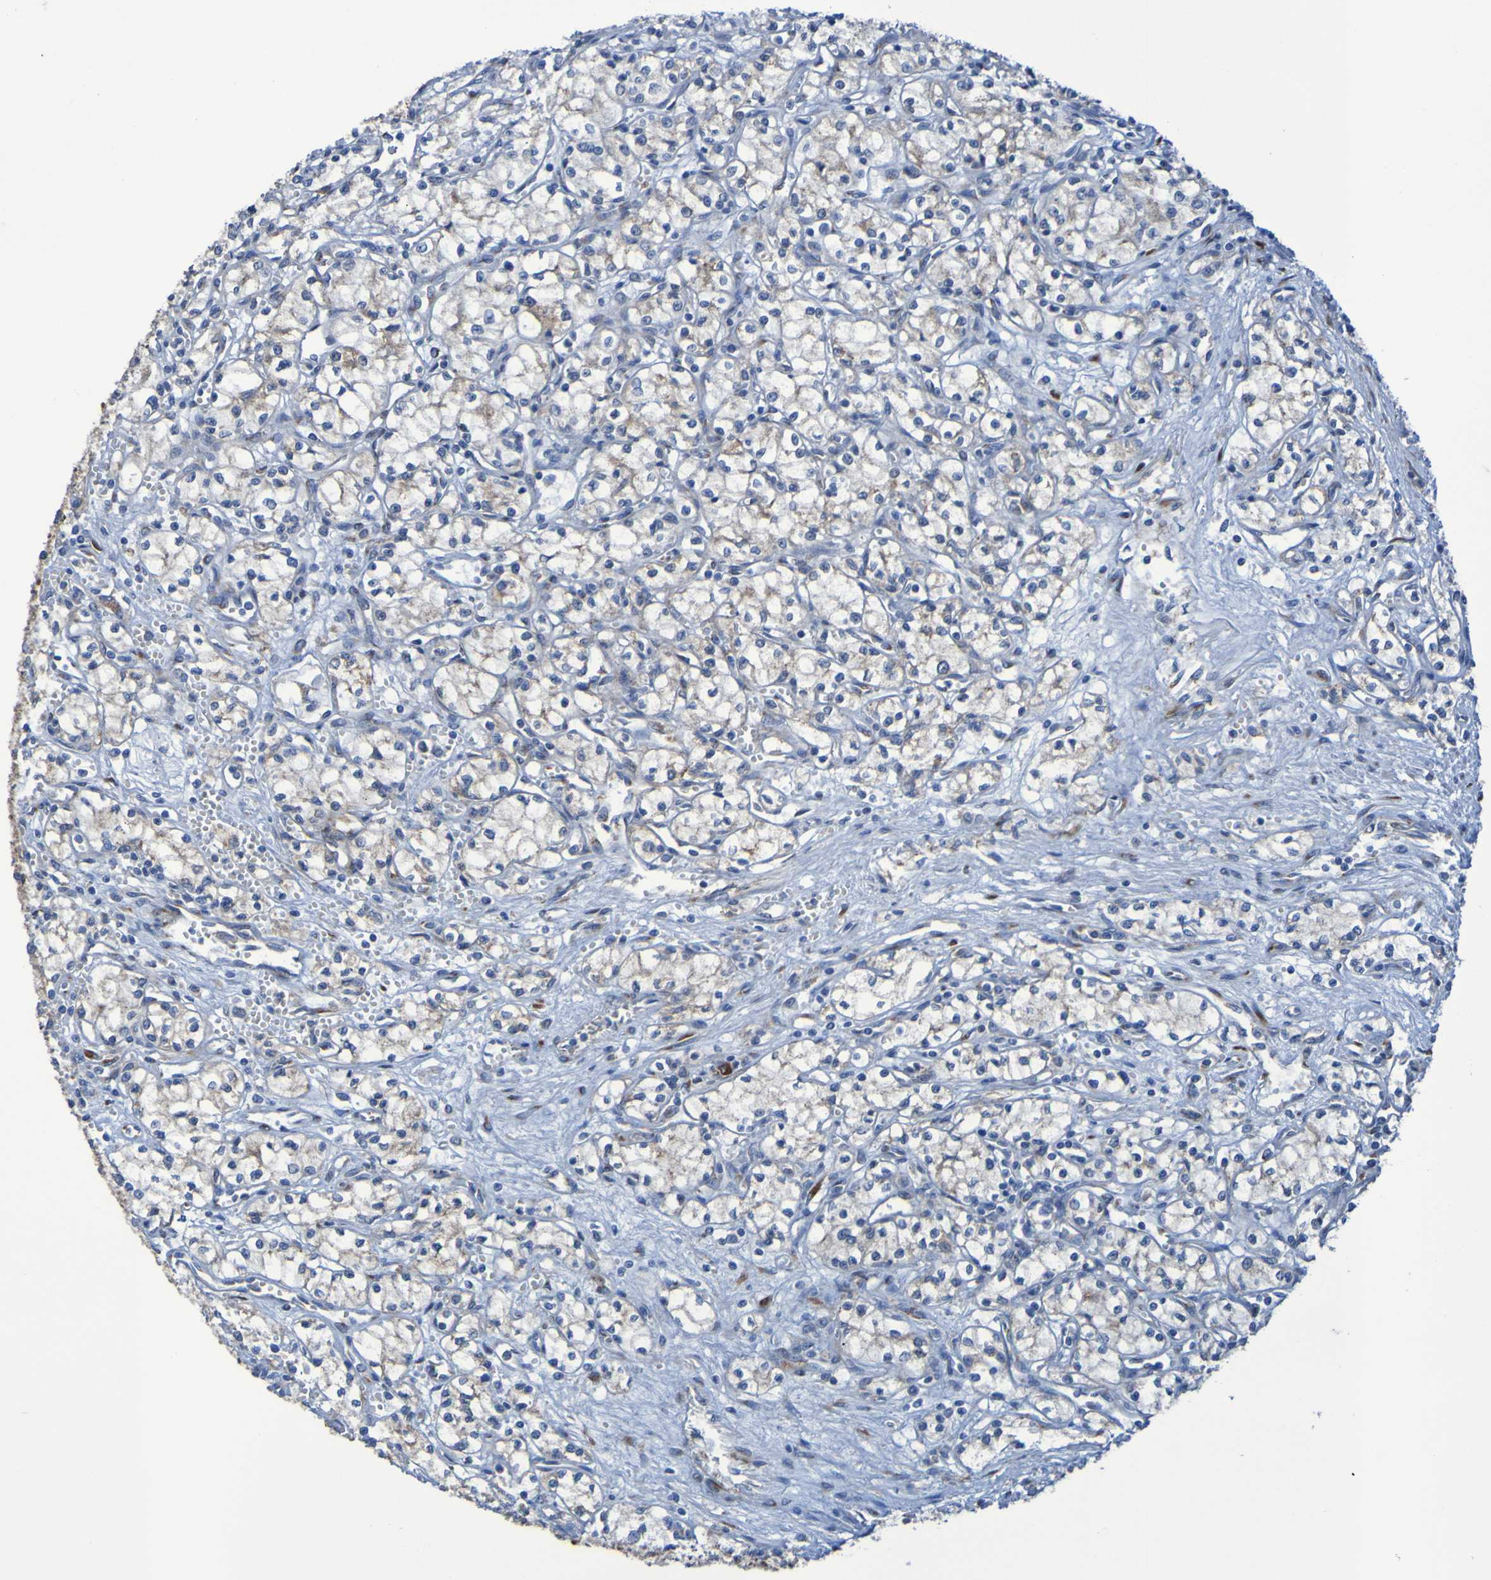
{"staining": {"intensity": "weak", "quantity": "25%-75%", "location": "cytoplasmic/membranous"}, "tissue": "renal cancer", "cell_type": "Tumor cells", "image_type": "cancer", "snomed": [{"axis": "morphology", "description": "Normal tissue, NOS"}, {"axis": "morphology", "description": "Adenocarcinoma, NOS"}, {"axis": "topography", "description": "Kidney"}], "caption": "Protein positivity by immunohistochemistry (IHC) demonstrates weak cytoplasmic/membranous positivity in about 25%-75% of tumor cells in renal cancer.", "gene": "FKBP3", "patient": {"sex": "male", "age": 59}}